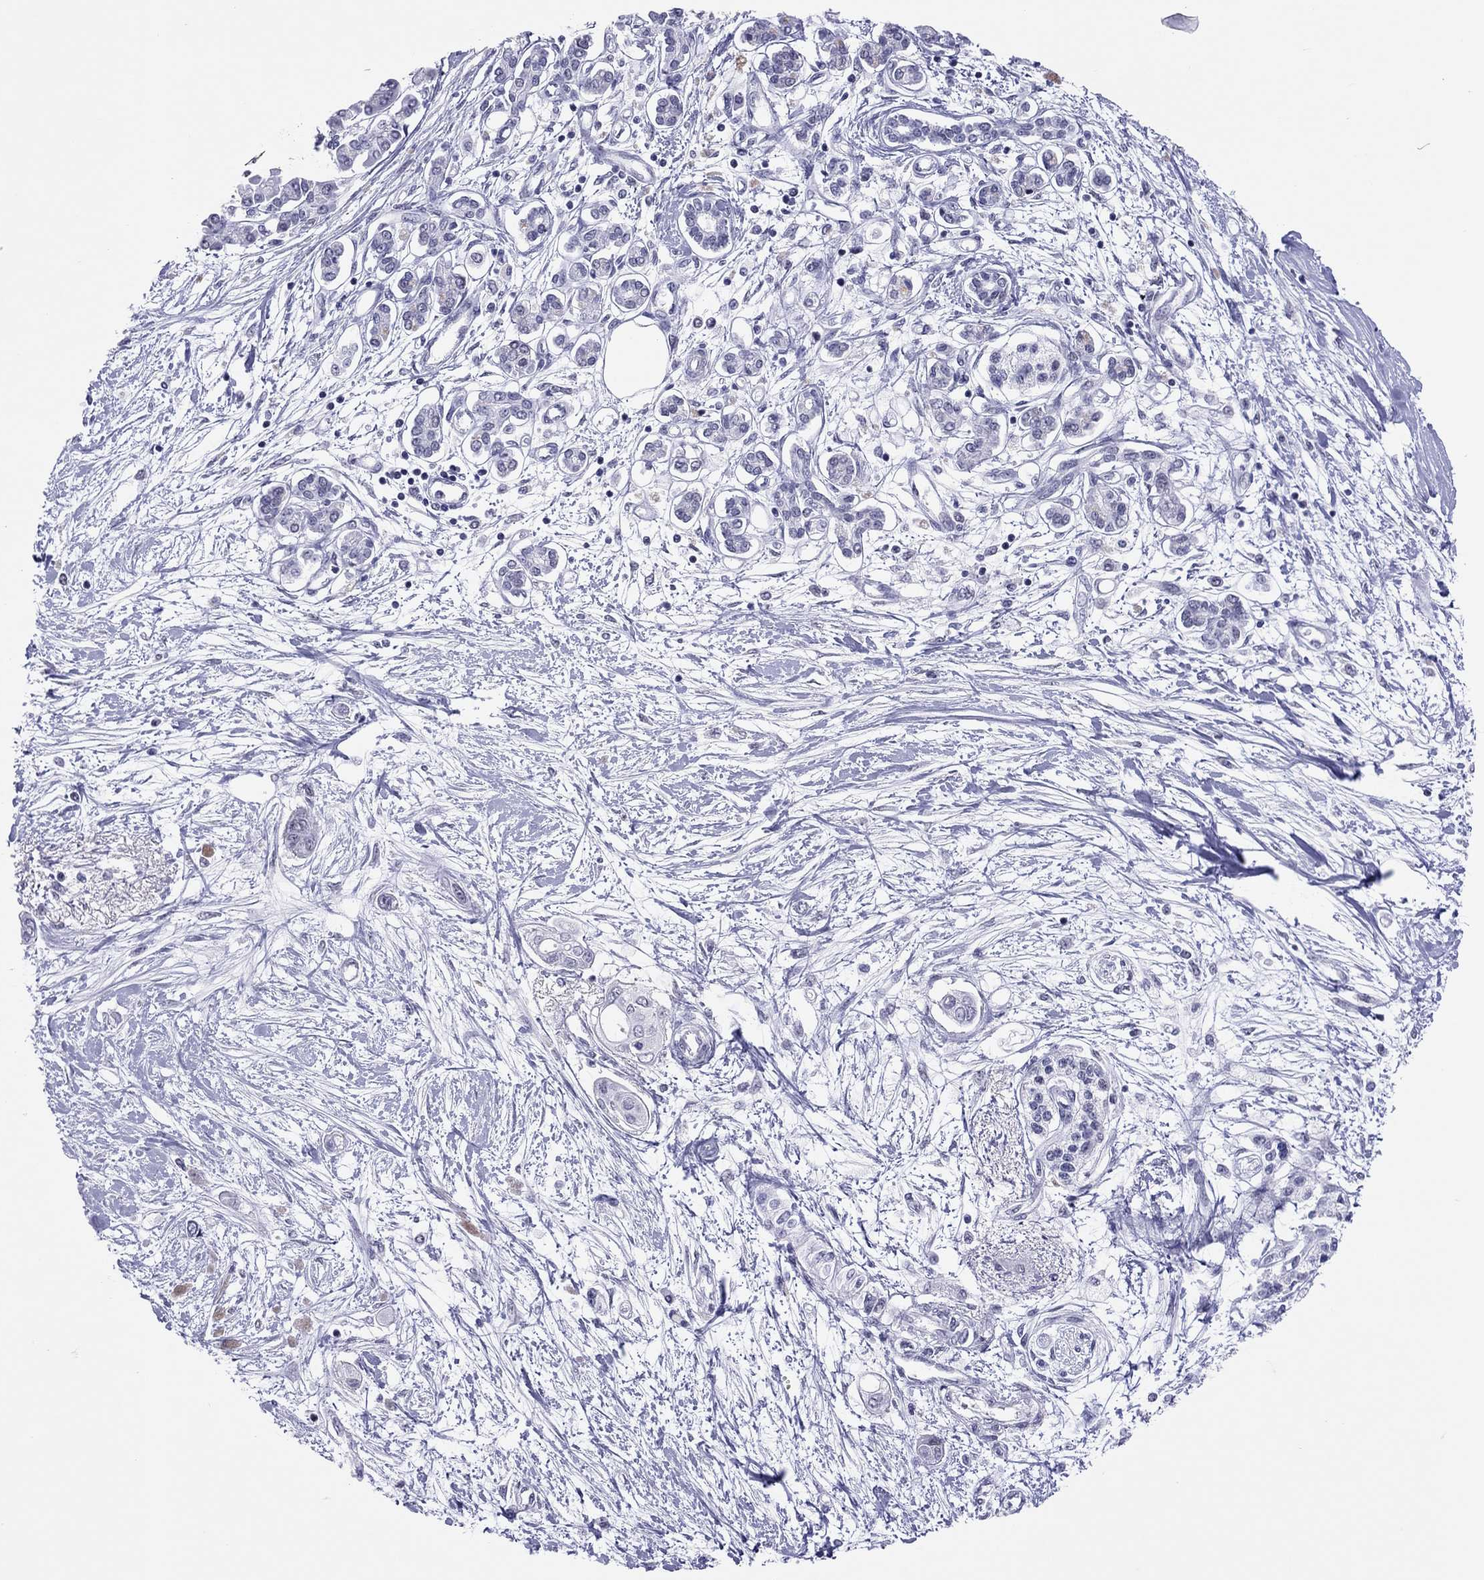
{"staining": {"intensity": "negative", "quantity": "none", "location": "none"}, "tissue": "pancreatic cancer", "cell_type": "Tumor cells", "image_type": "cancer", "snomed": [{"axis": "morphology", "description": "Adenocarcinoma, NOS"}, {"axis": "topography", "description": "Pancreas"}], "caption": "The image reveals no staining of tumor cells in pancreatic adenocarcinoma.", "gene": "JHY", "patient": {"sex": "female", "age": 77}}